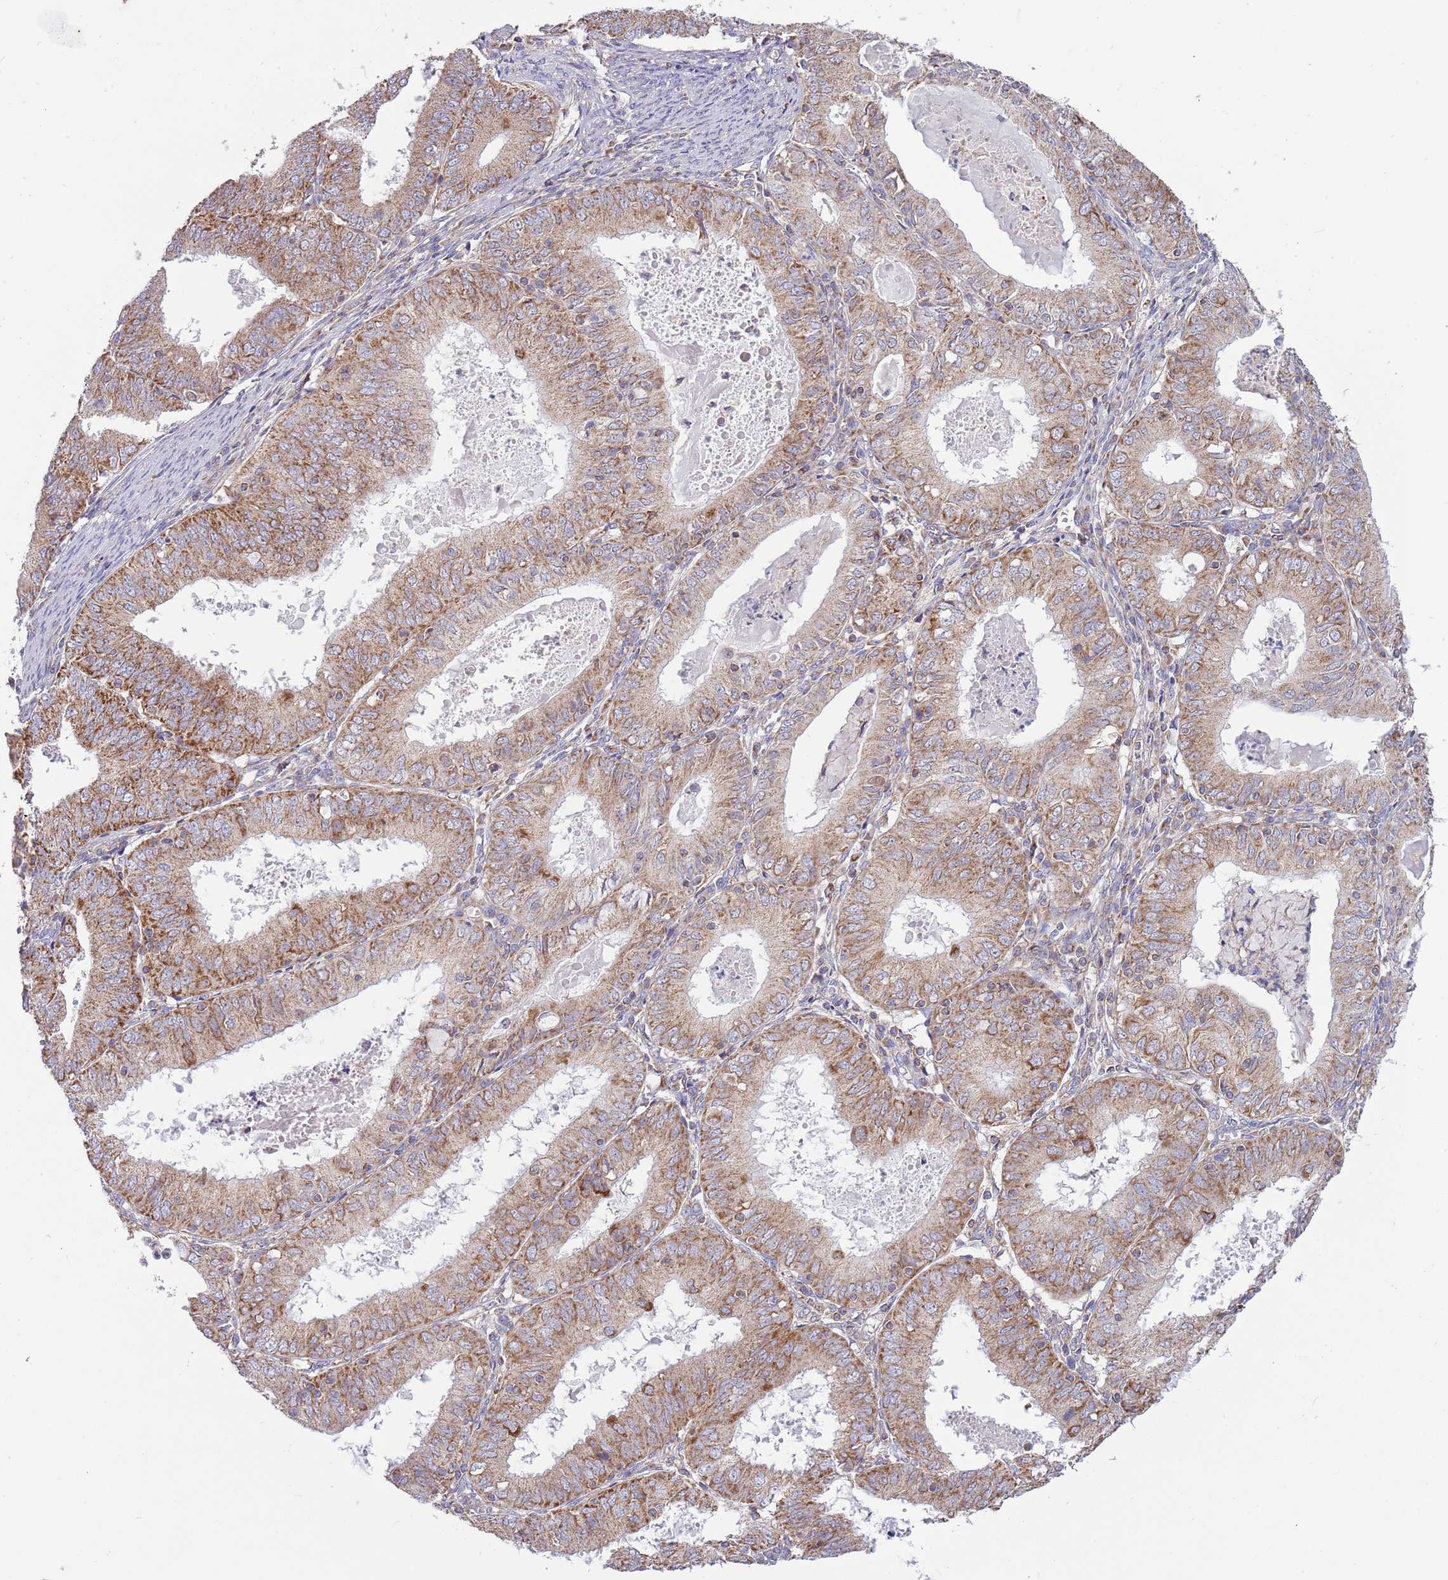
{"staining": {"intensity": "moderate", "quantity": ">75%", "location": "cytoplasmic/membranous"}, "tissue": "endometrial cancer", "cell_type": "Tumor cells", "image_type": "cancer", "snomed": [{"axis": "morphology", "description": "Adenocarcinoma, NOS"}, {"axis": "topography", "description": "Endometrium"}], "caption": "Adenocarcinoma (endometrial) stained with a protein marker demonstrates moderate staining in tumor cells.", "gene": "IRS4", "patient": {"sex": "female", "age": 57}}